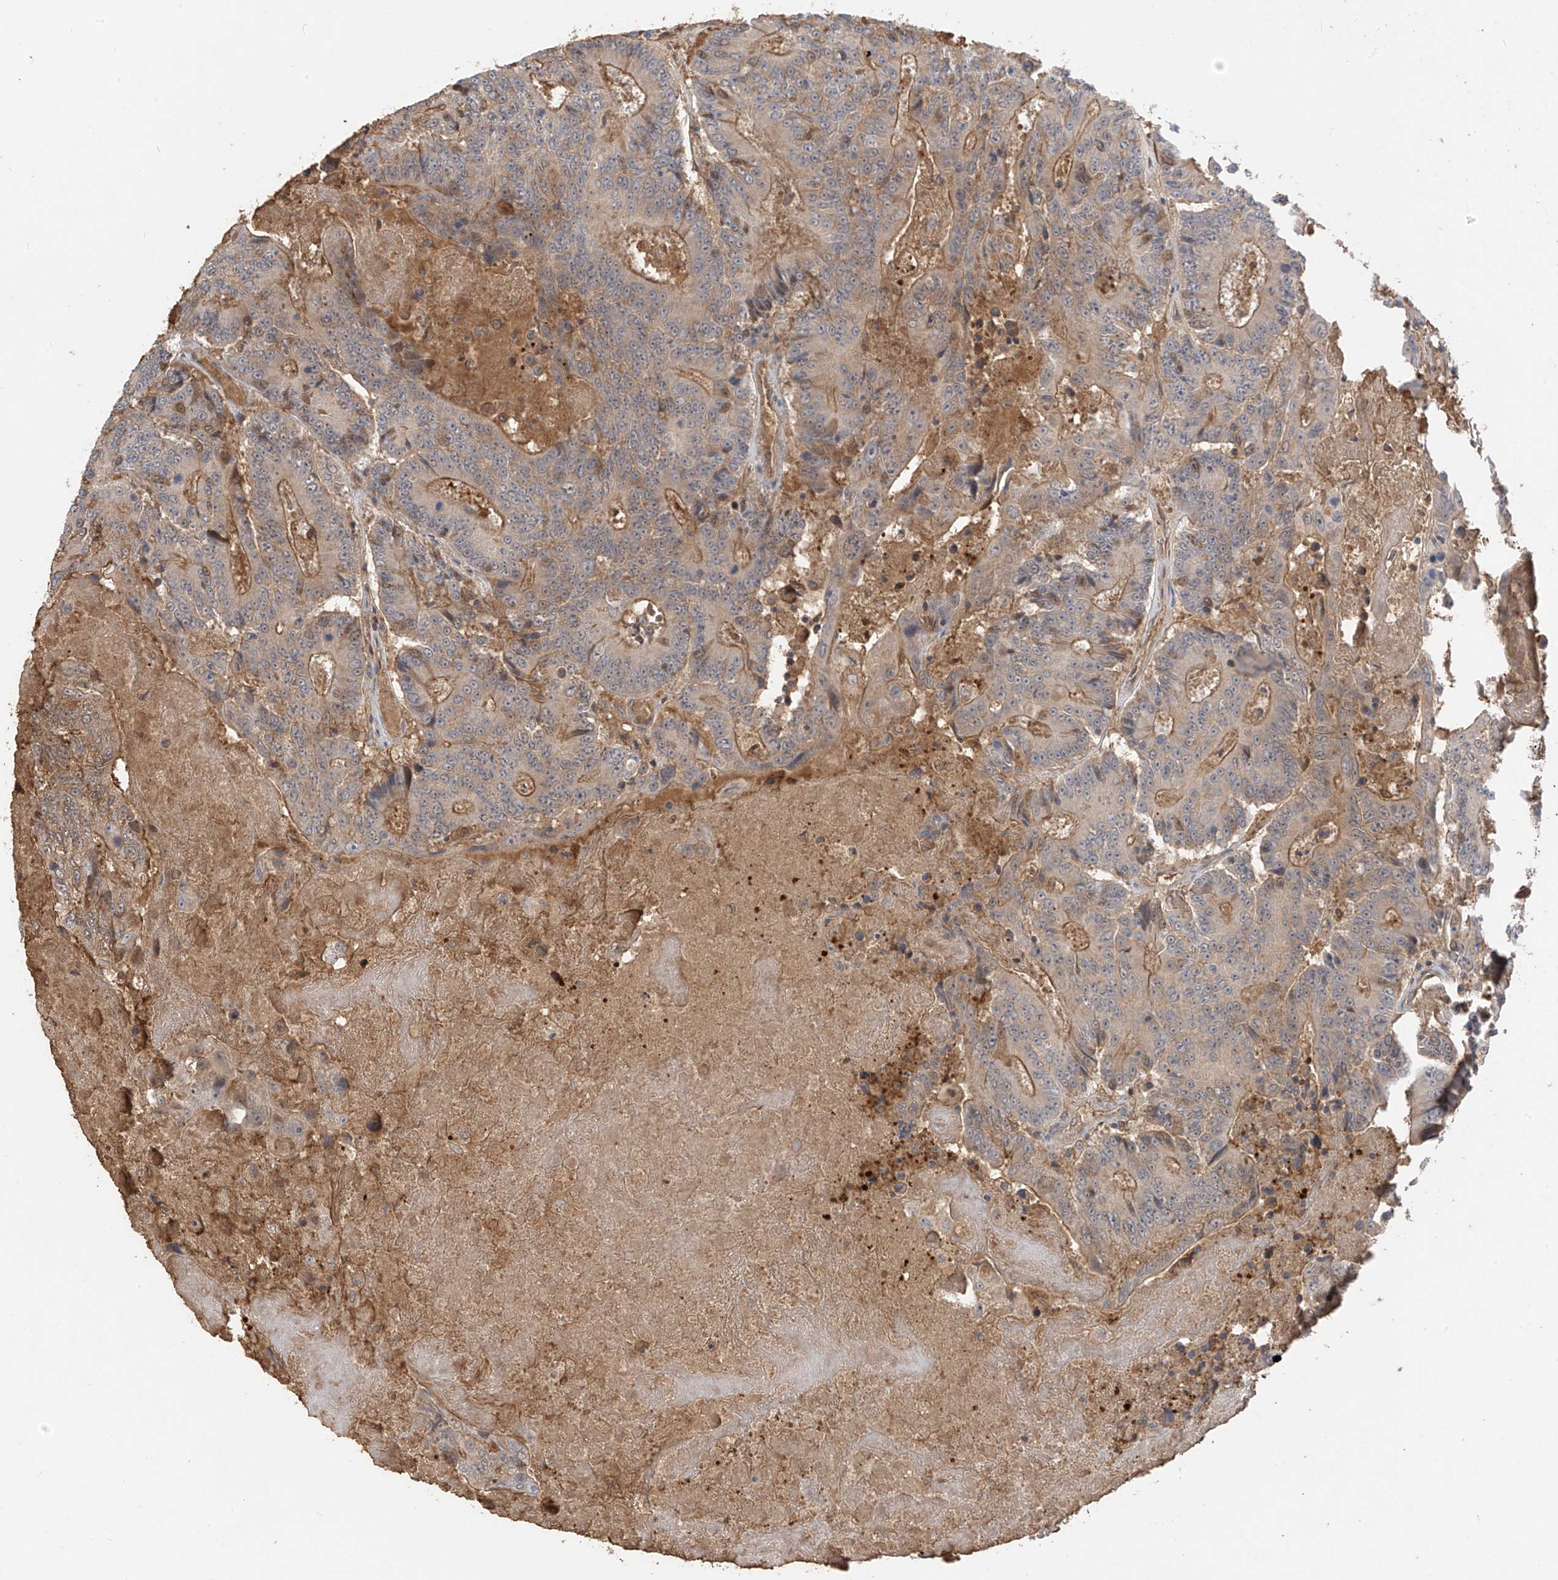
{"staining": {"intensity": "moderate", "quantity": "25%-75%", "location": "cytoplasmic/membranous"}, "tissue": "colorectal cancer", "cell_type": "Tumor cells", "image_type": "cancer", "snomed": [{"axis": "morphology", "description": "Adenocarcinoma, NOS"}, {"axis": "topography", "description": "Colon"}], "caption": "This photomicrograph reveals IHC staining of adenocarcinoma (colorectal), with medium moderate cytoplasmic/membranous expression in about 25%-75% of tumor cells.", "gene": "CACNA2D4", "patient": {"sex": "male", "age": 83}}